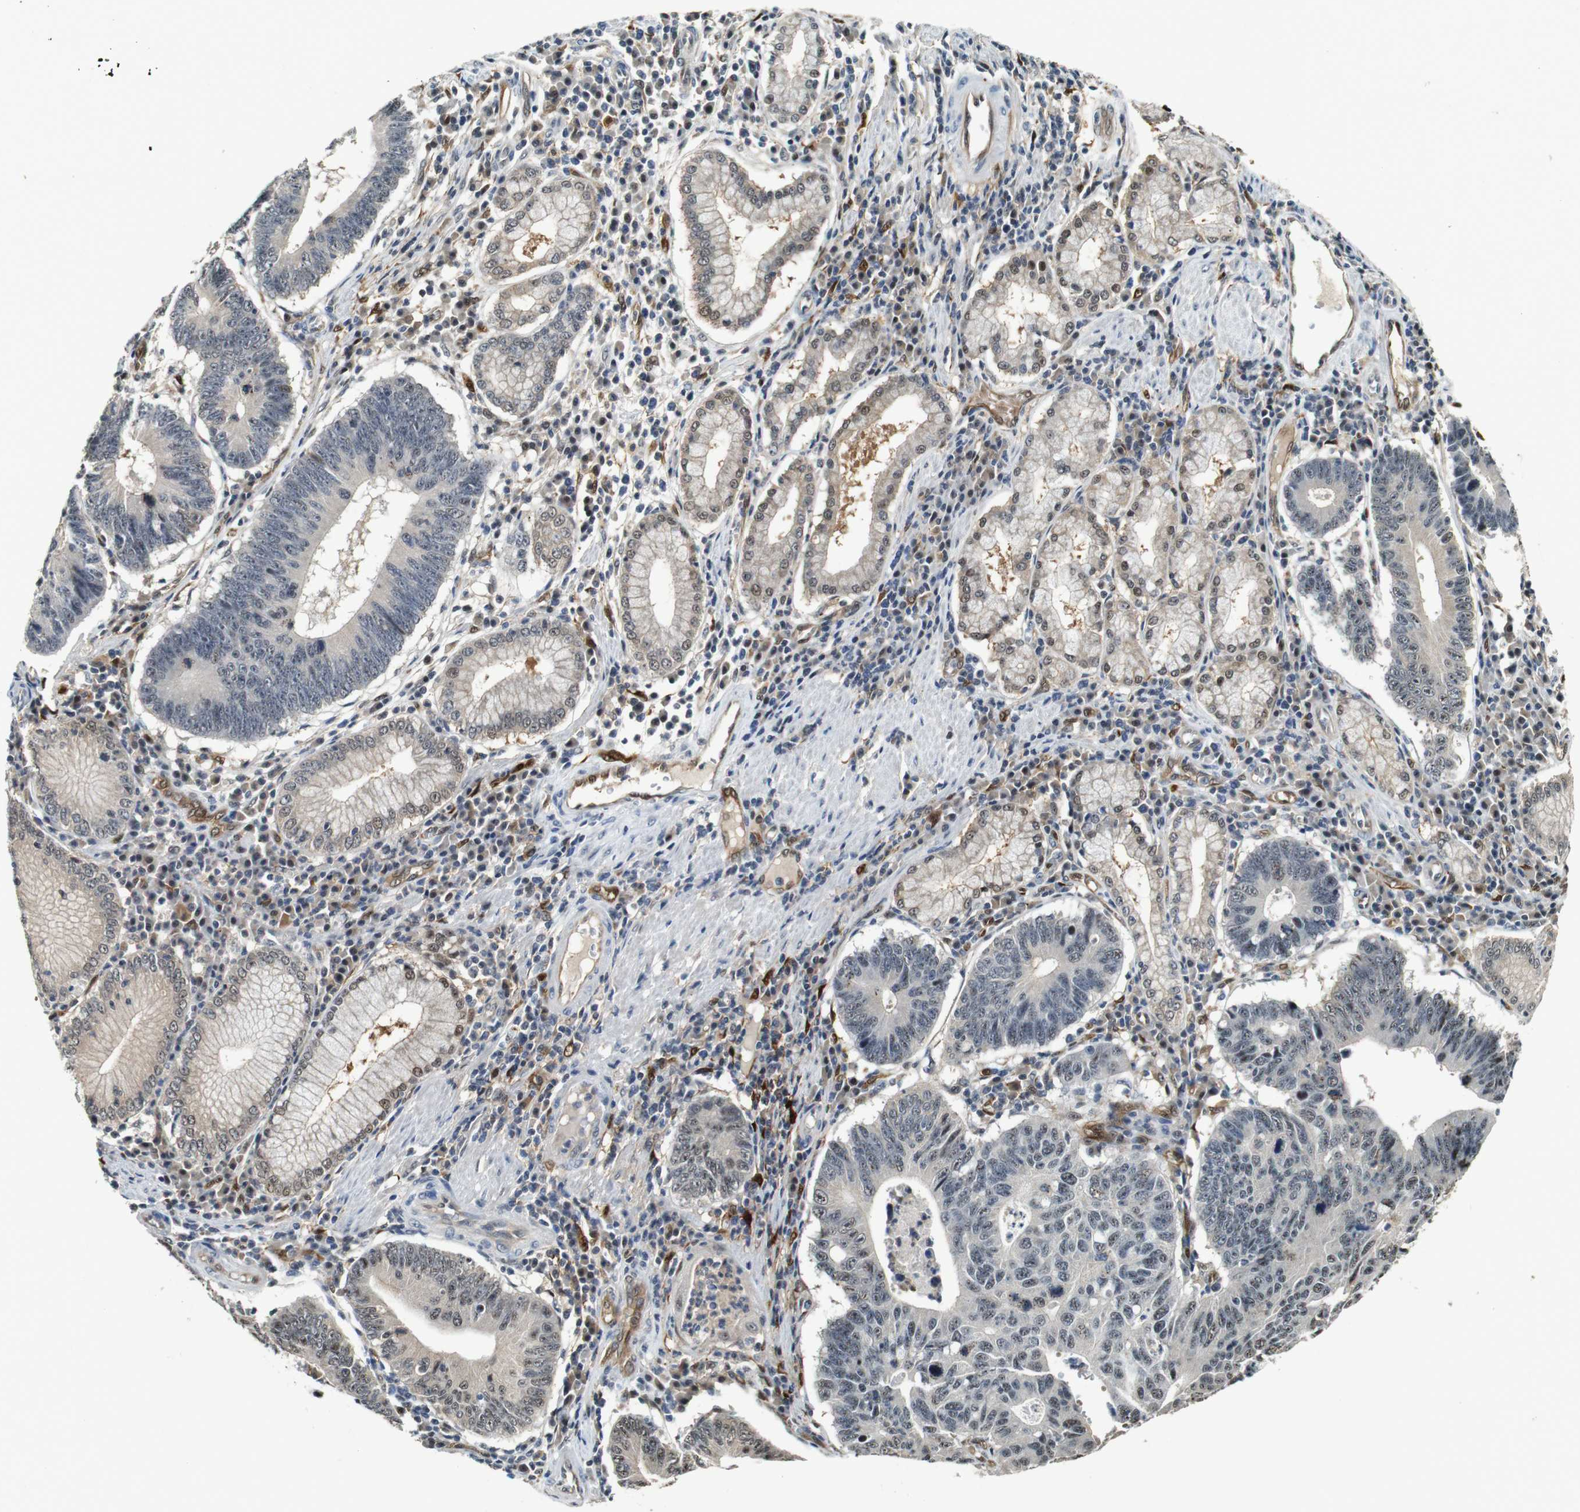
{"staining": {"intensity": "weak", "quantity": "<25%", "location": "cytoplasmic/membranous,nuclear"}, "tissue": "stomach cancer", "cell_type": "Tumor cells", "image_type": "cancer", "snomed": [{"axis": "morphology", "description": "Adenocarcinoma, NOS"}, {"axis": "topography", "description": "Stomach"}], "caption": "Stomach adenocarcinoma was stained to show a protein in brown. There is no significant expression in tumor cells.", "gene": "LXN", "patient": {"sex": "male", "age": 59}}